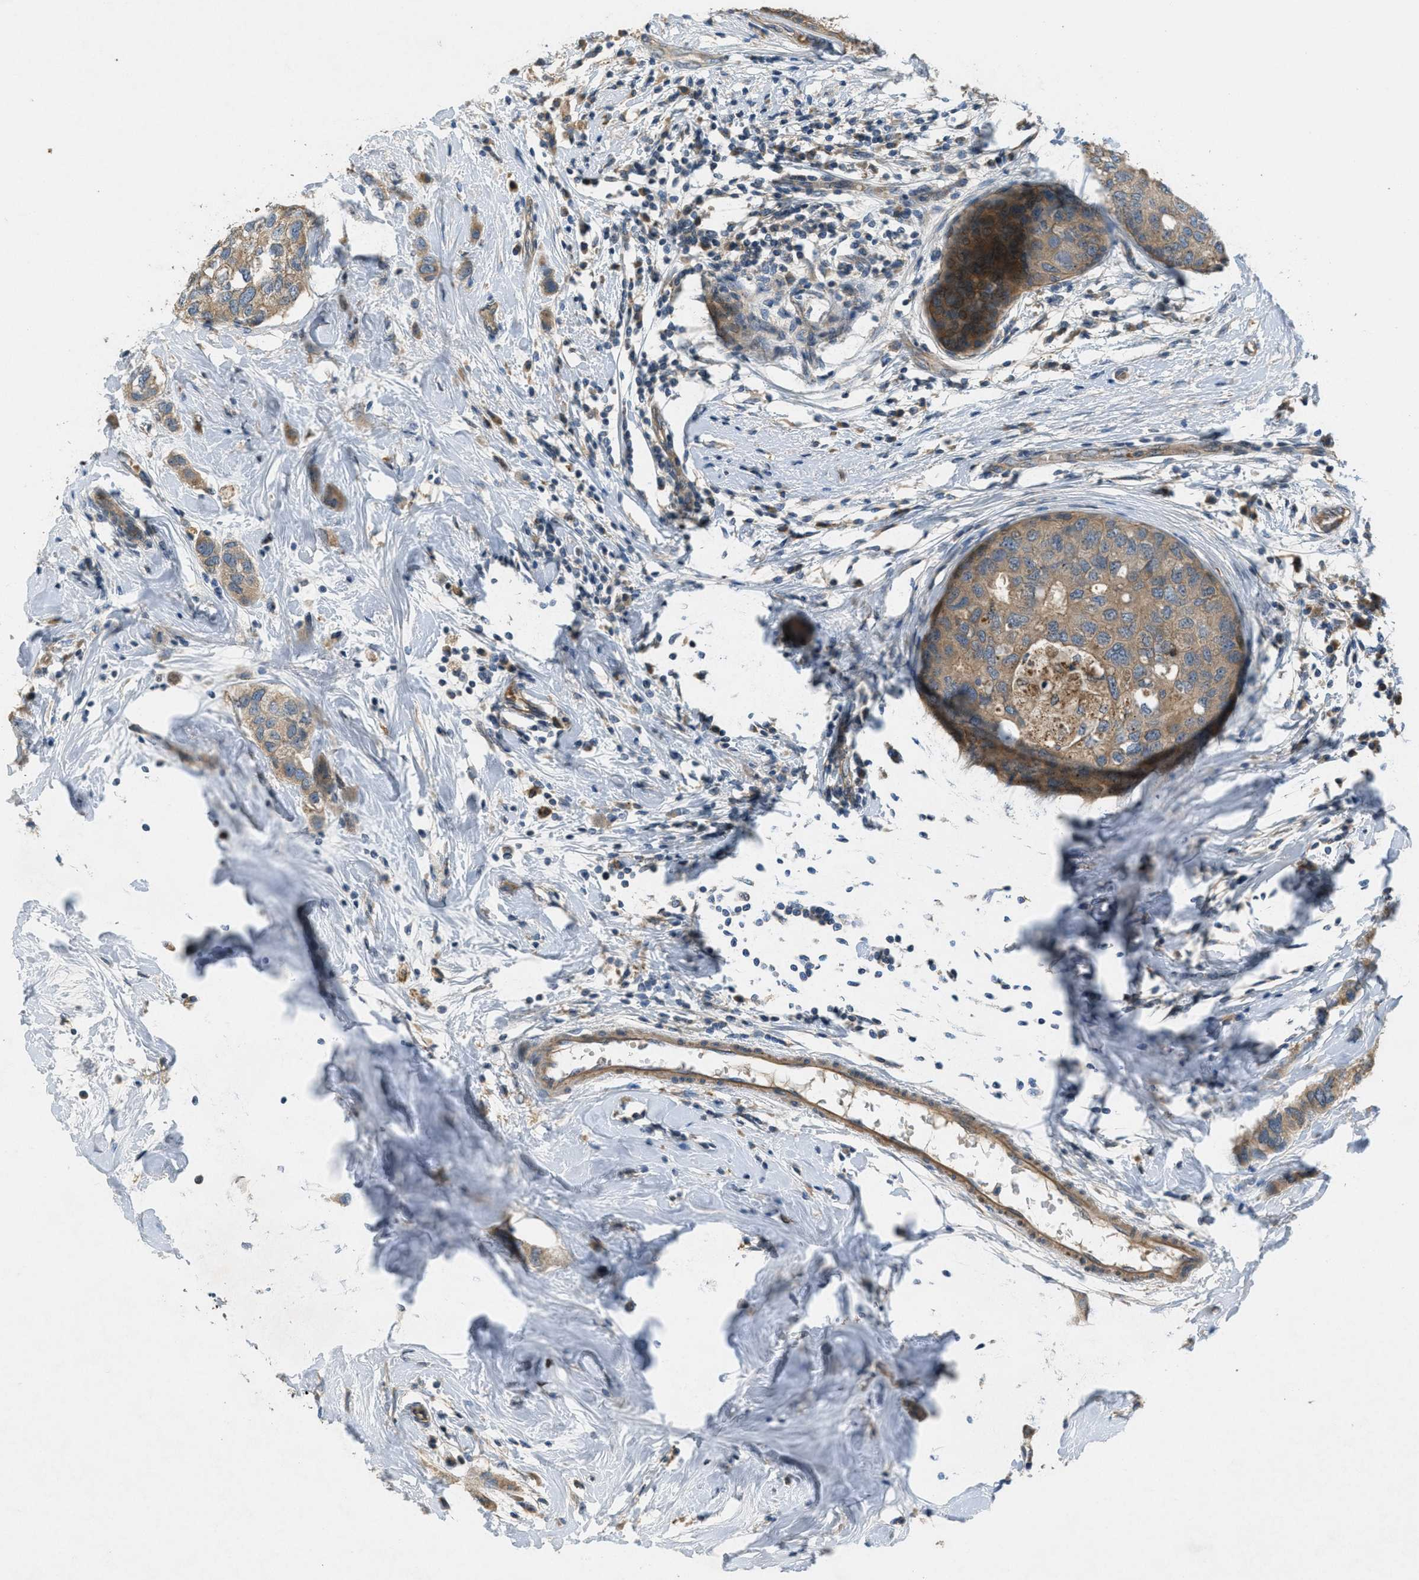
{"staining": {"intensity": "moderate", "quantity": ">75%", "location": "cytoplasmic/membranous"}, "tissue": "breast cancer", "cell_type": "Tumor cells", "image_type": "cancer", "snomed": [{"axis": "morphology", "description": "Duct carcinoma"}, {"axis": "topography", "description": "Breast"}], "caption": "Moderate cytoplasmic/membranous positivity is seen in about >75% of tumor cells in breast cancer (intraductal carcinoma). Ihc stains the protein of interest in brown and the nuclei are stained blue.", "gene": "ADCY6", "patient": {"sex": "female", "age": 50}}